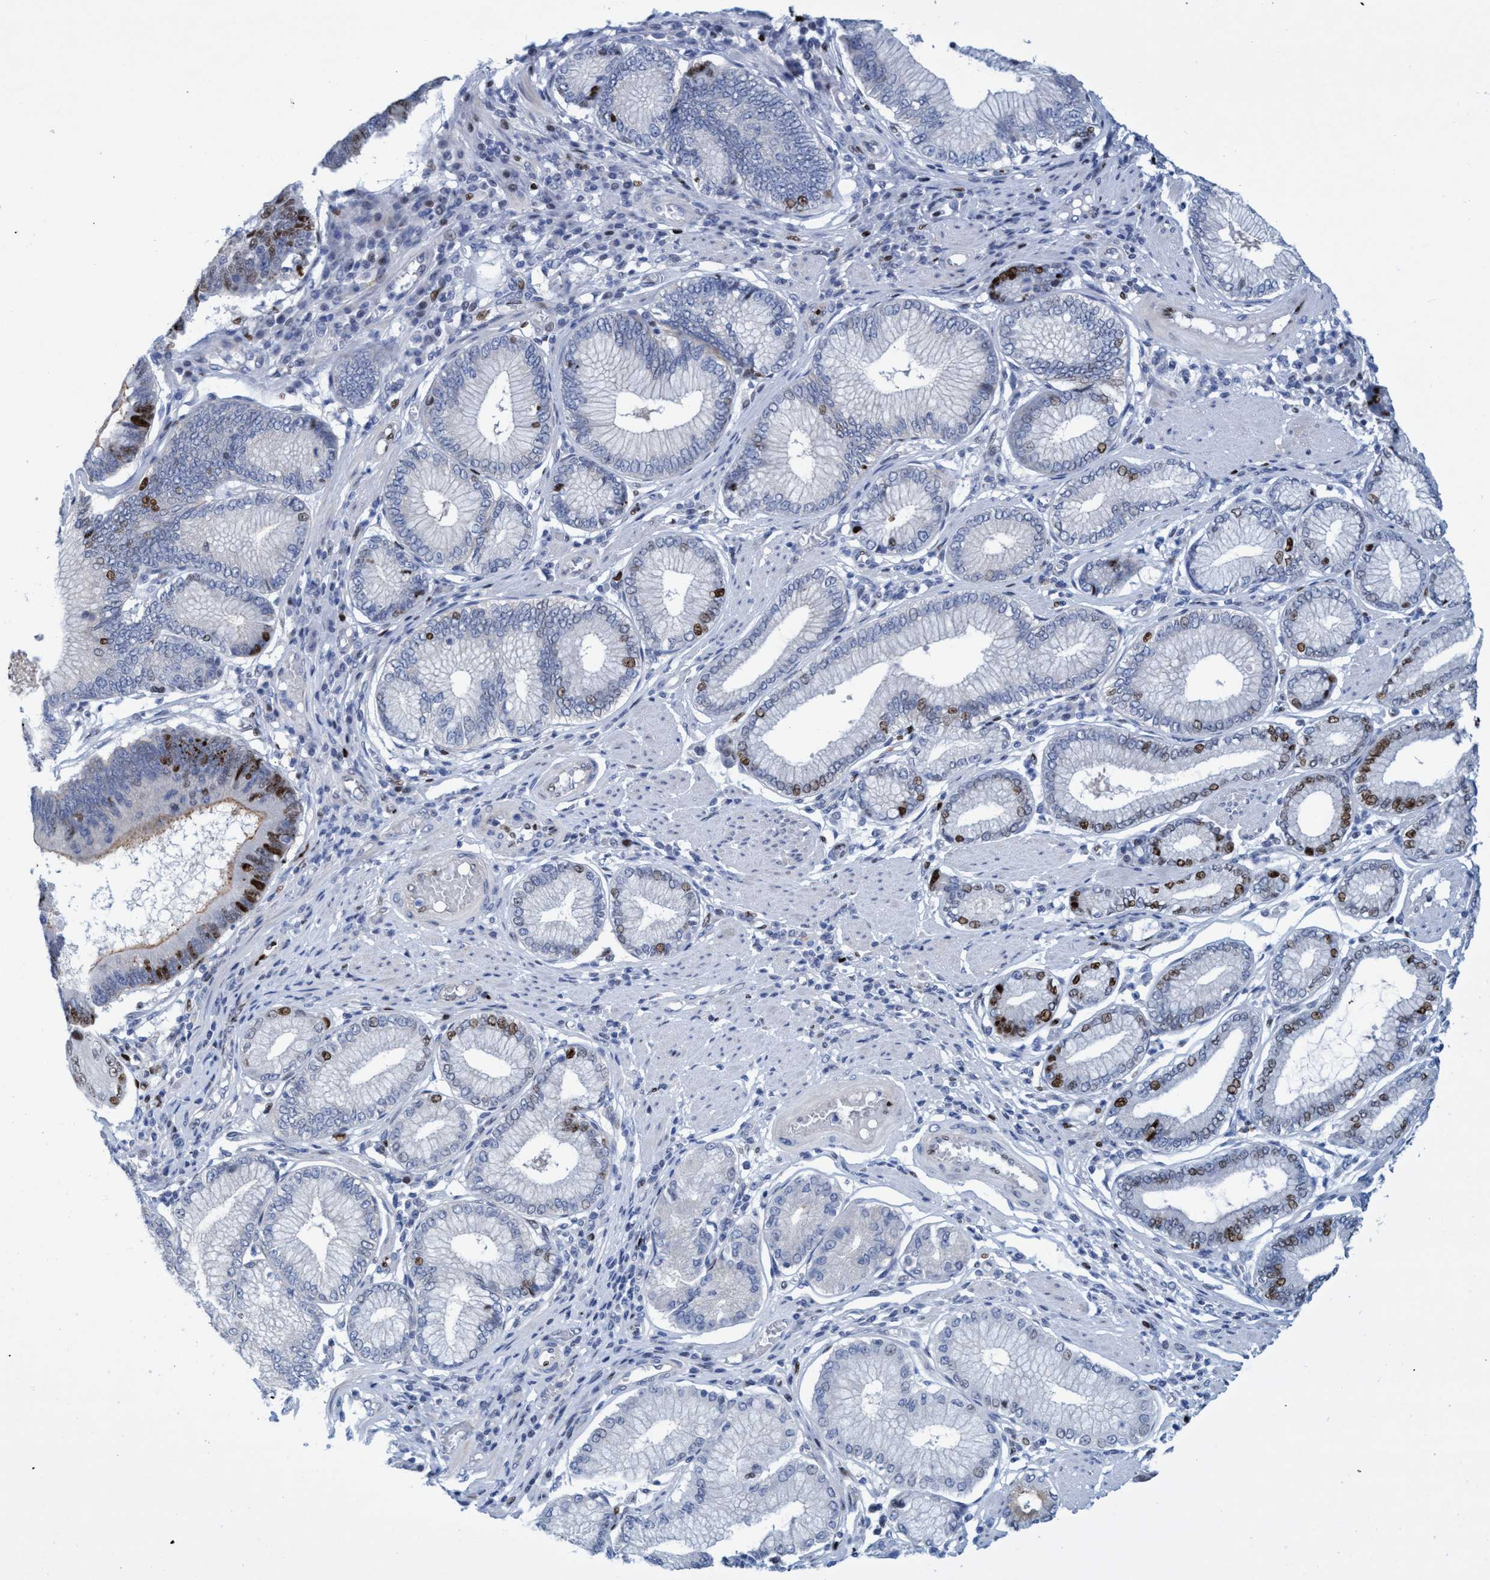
{"staining": {"intensity": "strong", "quantity": "25%-75%", "location": "nuclear"}, "tissue": "stomach cancer", "cell_type": "Tumor cells", "image_type": "cancer", "snomed": [{"axis": "morphology", "description": "Adenocarcinoma, NOS"}, {"axis": "topography", "description": "Stomach"}], "caption": "Immunohistochemistry micrograph of human stomach cancer (adenocarcinoma) stained for a protein (brown), which reveals high levels of strong nuclear staining in approximately 25%-75% of tumor cells.", "gene": "R3HCC1", "patient": {"sex": "male", "age": 59}}